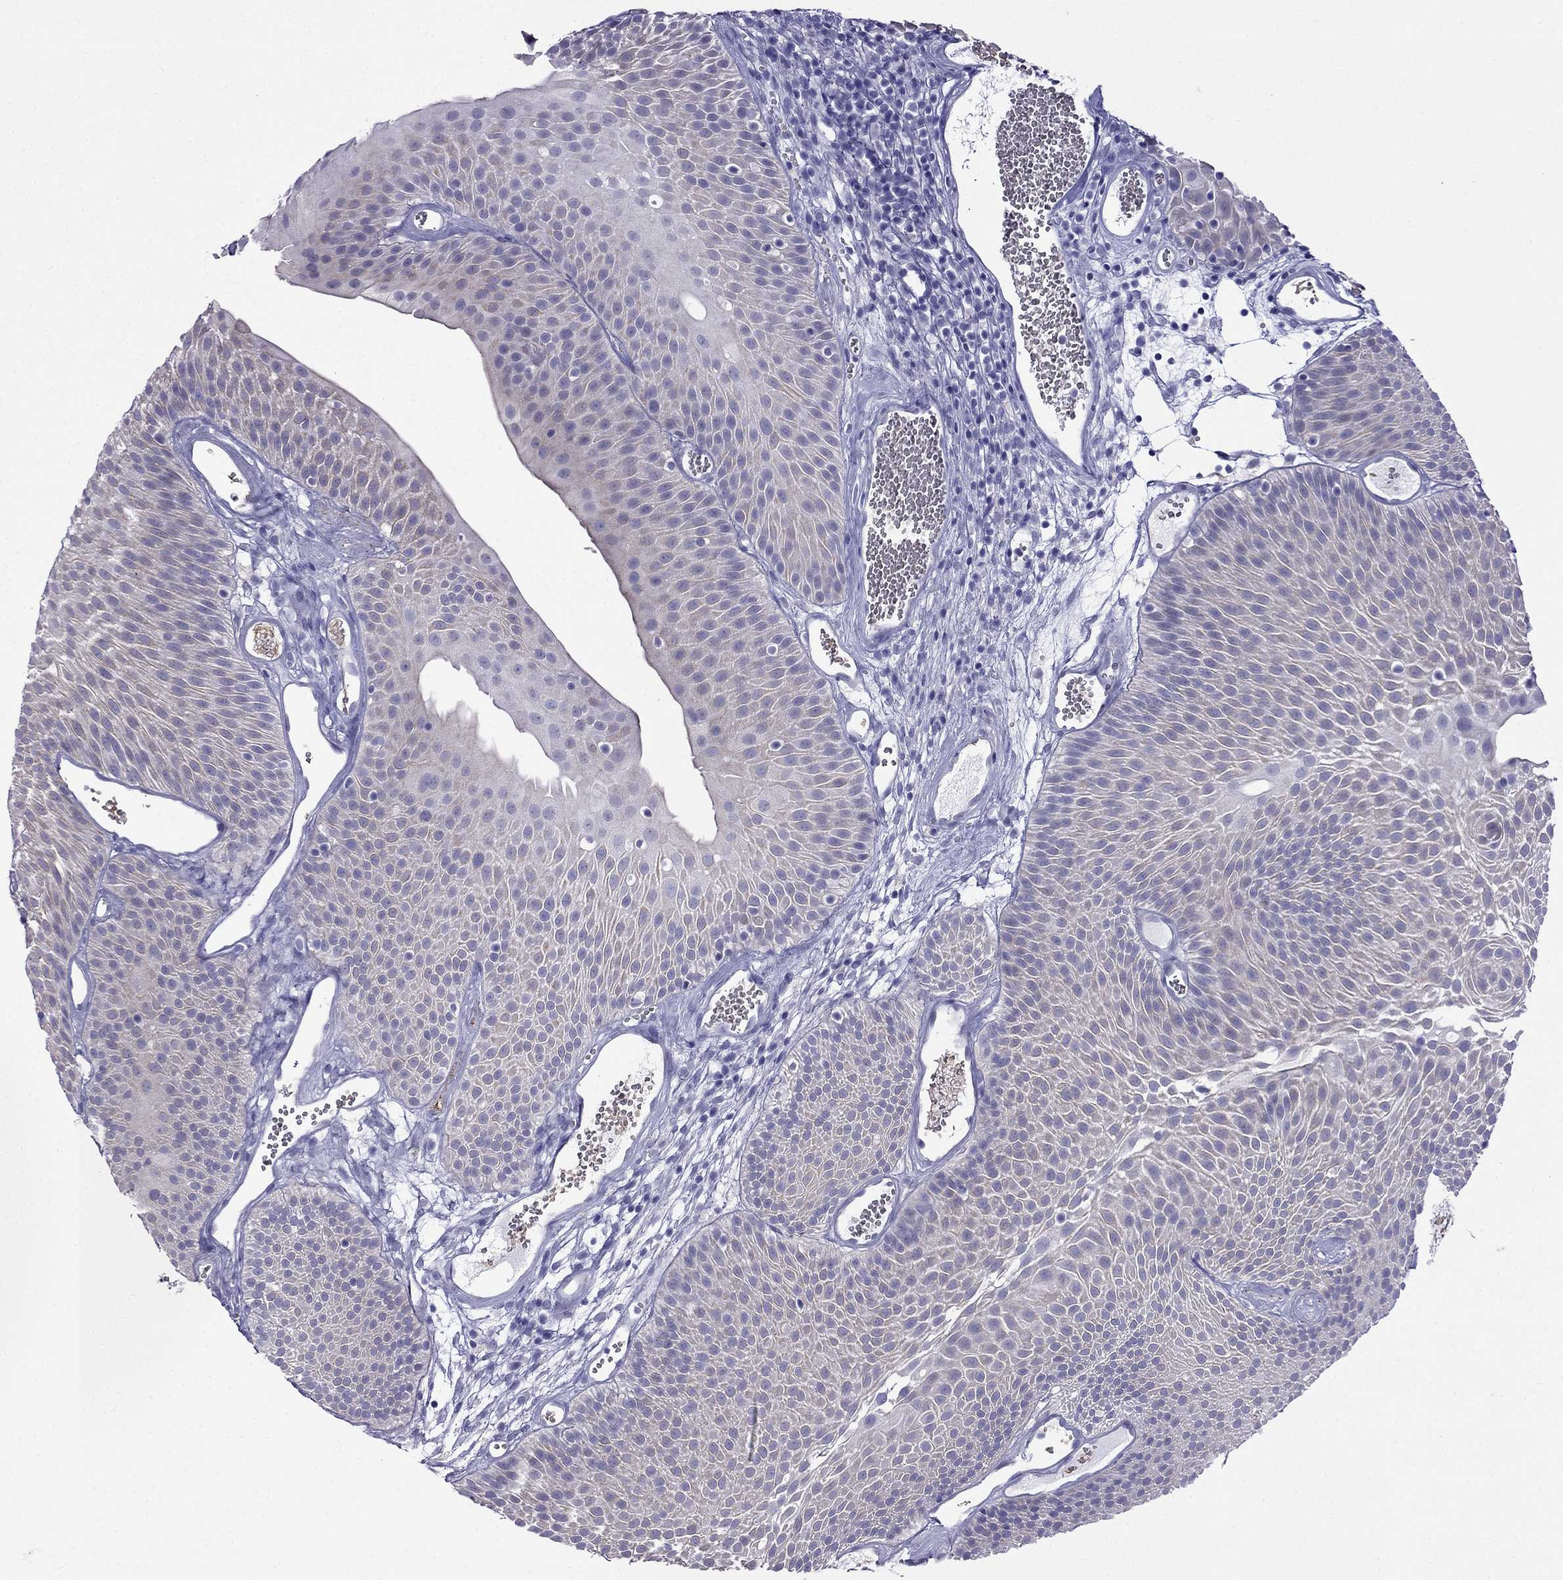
{"staining": {"intensity": "negative", "quantity": "none", "location": "none"}, "tissue": "urothelial cancer", "cell_type": "Tumor cells", "image_type": "cancer", "snomed": [{"axis": "morphology", "description": "Urothelial carcinoma, Low grade"}, {"axis": "topography", "description": "Urinary bladder"}], "caption": "This is an IHC photomicrograph of human urothelial cancer. There is no staining in tumor cells.", "gene": "MGP", "patient": {"sex": "male", "age": 52}}